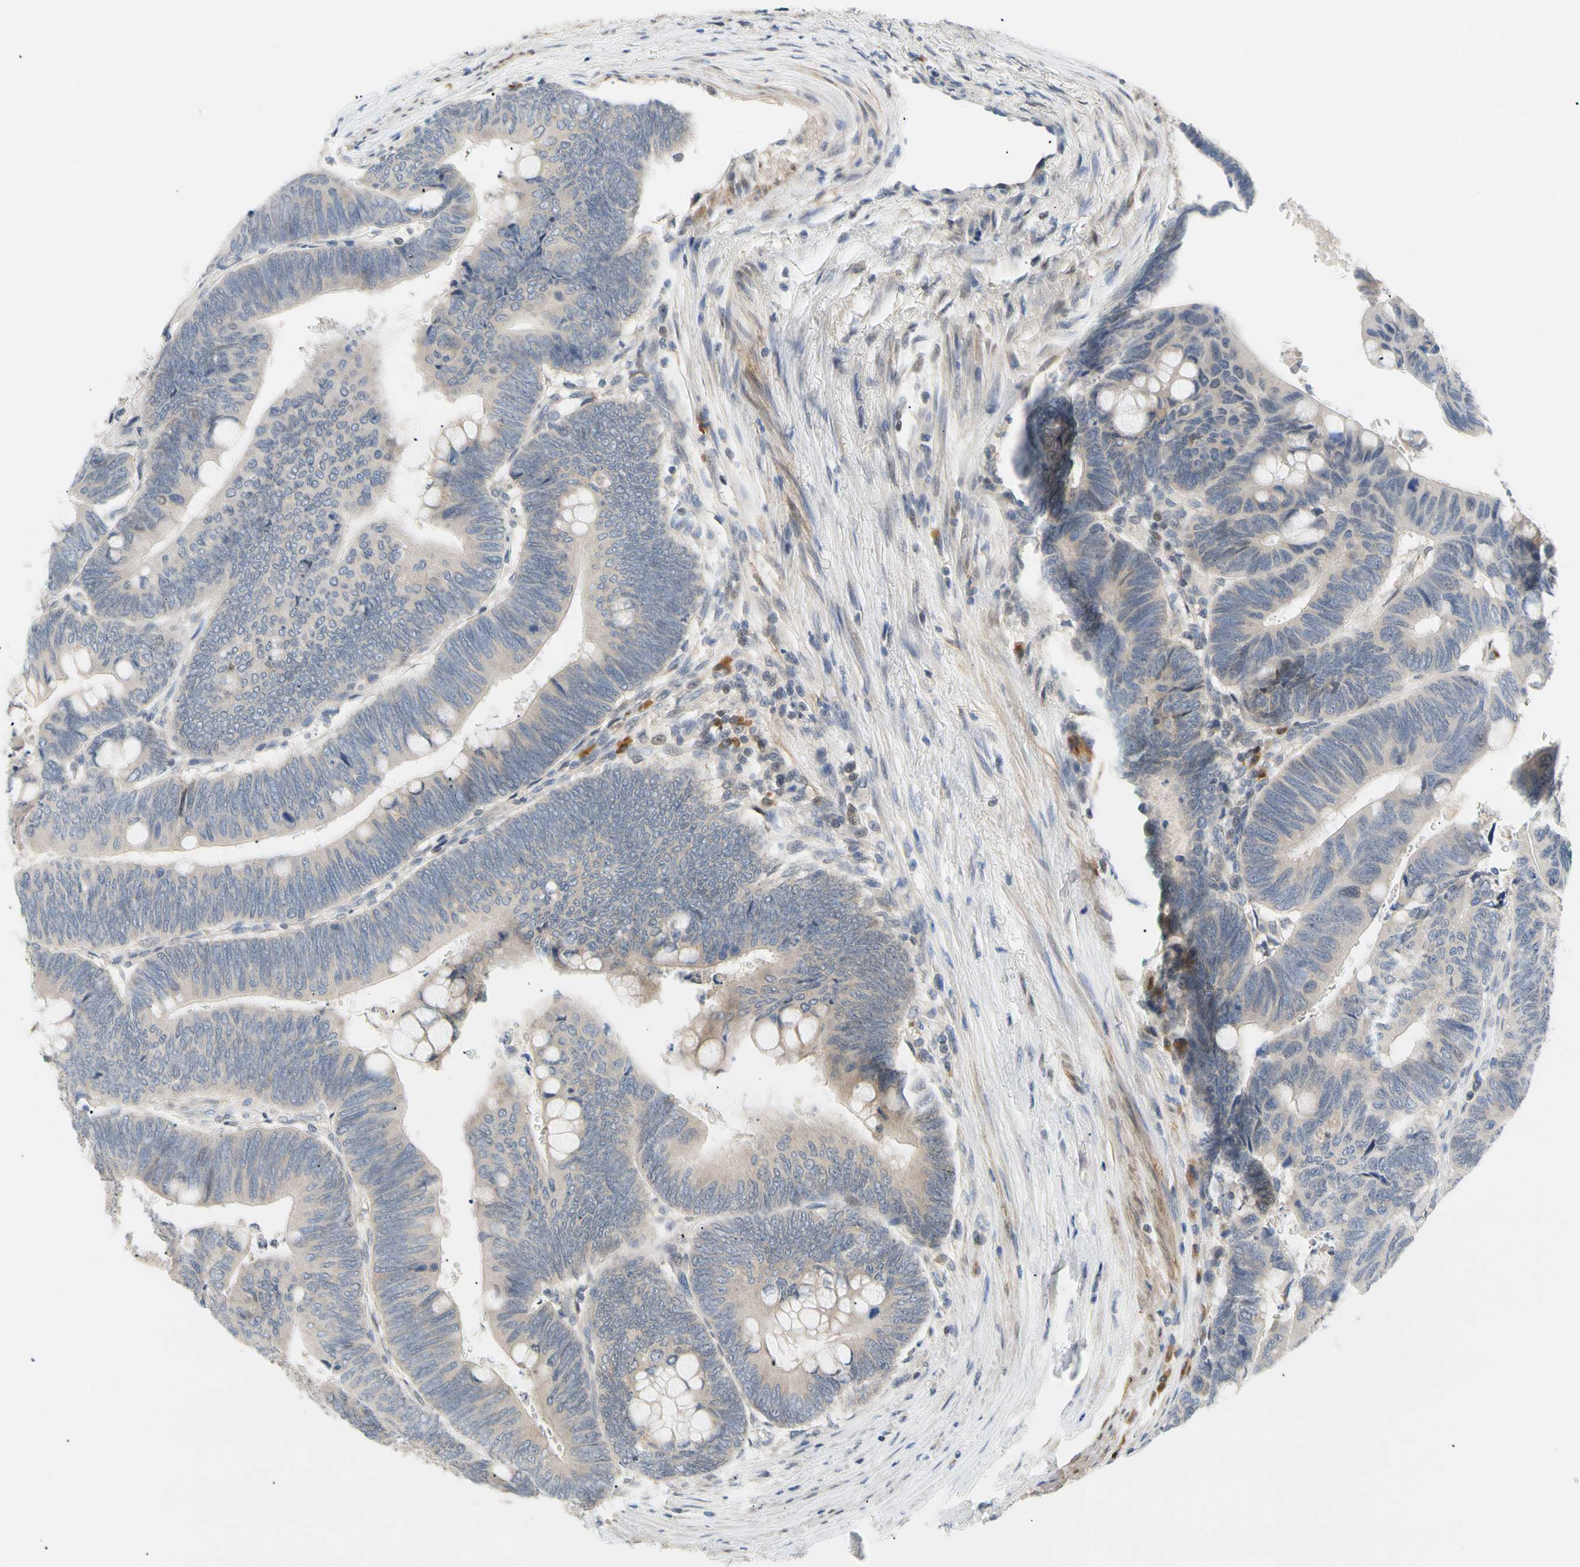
{"staining": {"intensity": "negative", "quantity": "none", "location": "none"}, "tissue": "colorectal cancer", "cell_type": "Tumor cells", "image_type": "cancer", "snomed": [{"axis": "morphology", "description": "Normal tissue, NOS"}, {"axis": "morphology", "description": "Adenocarcinoma, NOS"}, {"axis": "topography", "description": "Rectum"}, {"axis": "topography", "description": "Peripheral nerve tissue"}], "caption": "The photomicrograph demonstrates no significant staining in tumor cells of colorectal adenocarcinoma.", "gene": "SEC23B", "patient": {"sex": "male", "age": 92}}